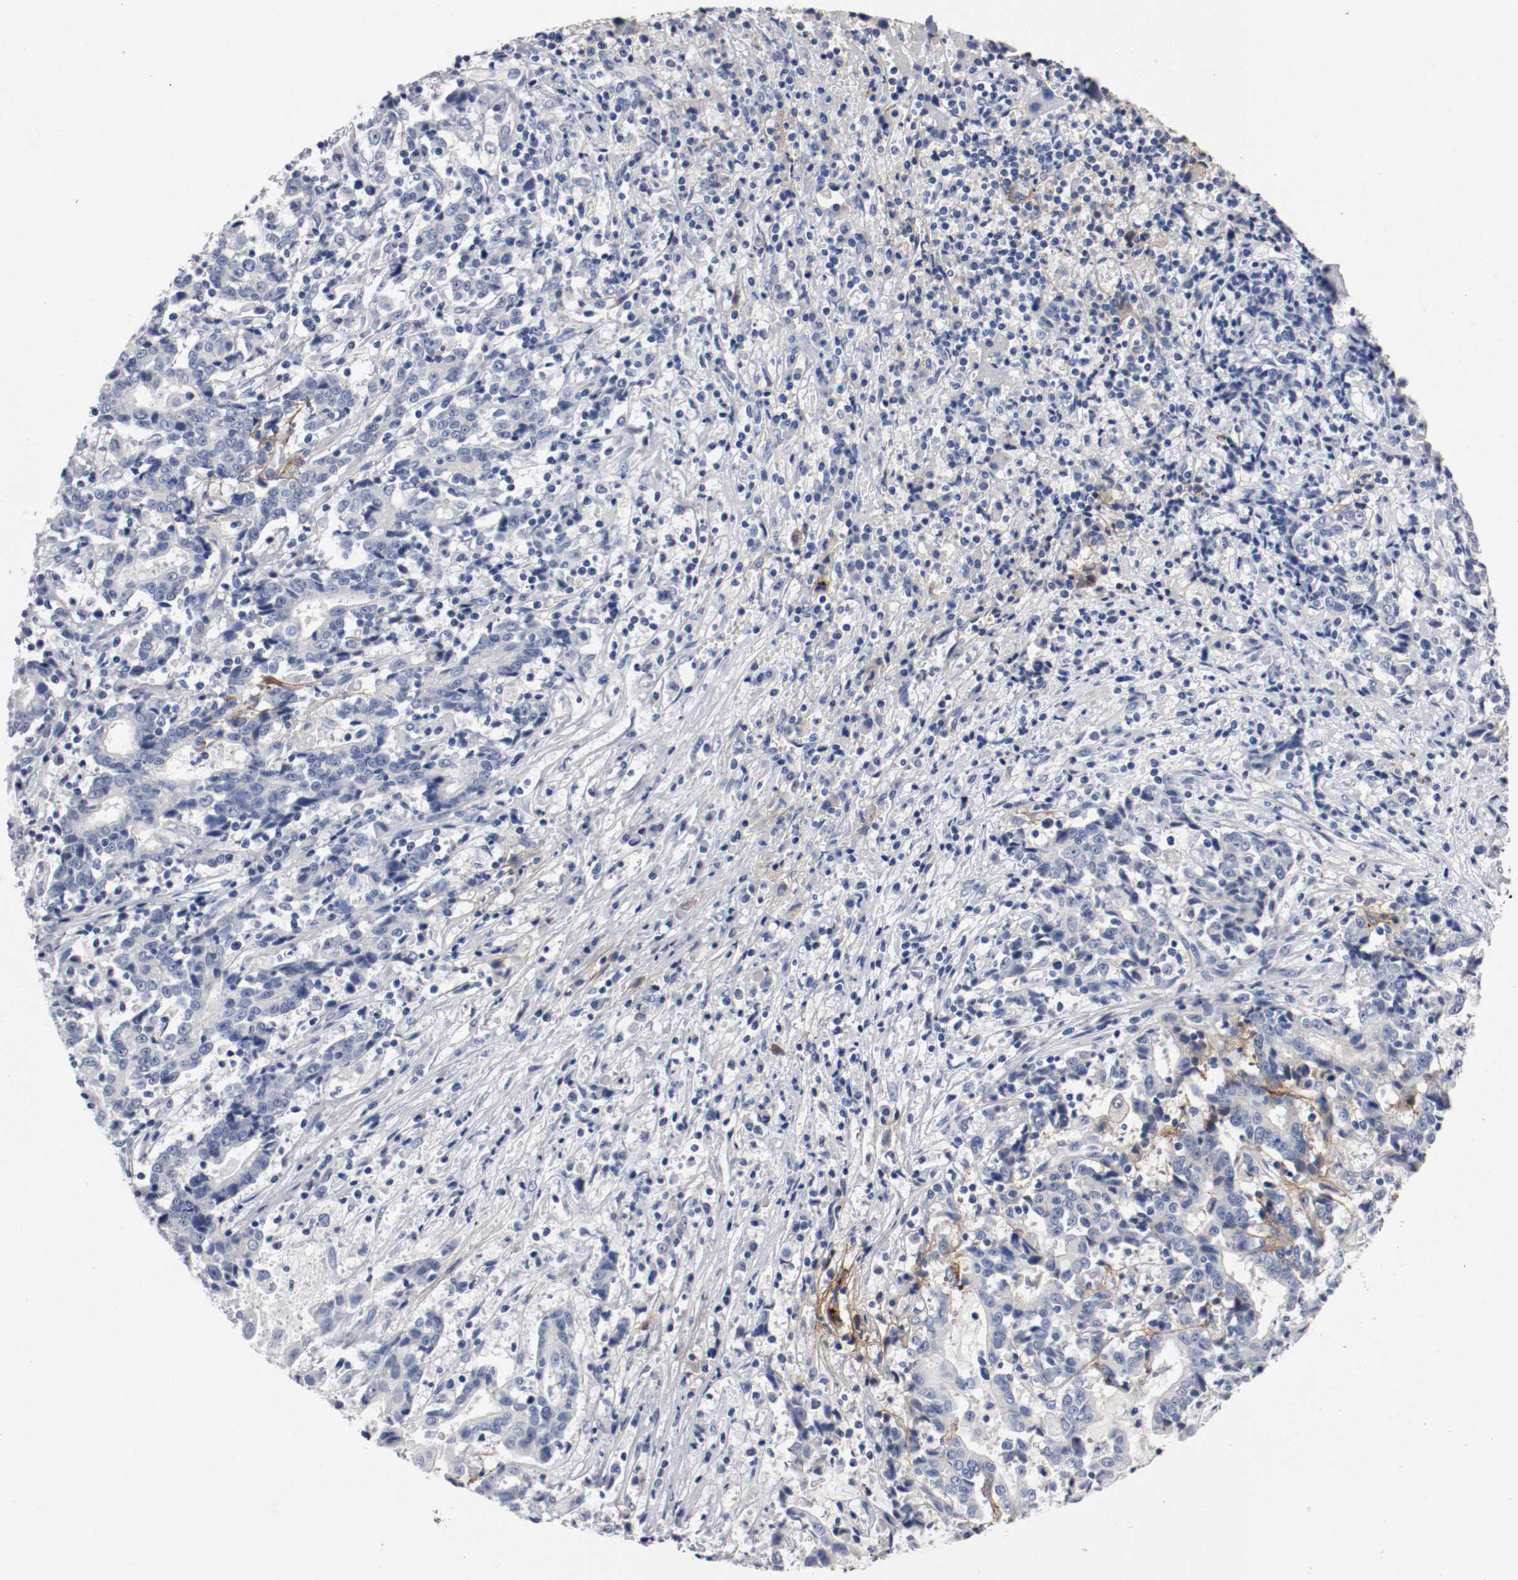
{"staining": {"intensity": "weak", "quantity": "<25%", "location": "cytoplasmic/membranous"}, "tissue": "liver cancer", "cell_type": "Tumor cells", "image_type": "cancer", "snomed": [{"axis": "morphology", "description": "Cholangiocarcinoma"}, {"axis": "topography", "description": "Liver"}], "caption": "A high-resolution image shows IHC staining of cholangiocarcinoma (liver), which exhibits no significant staining in tumor cells.", "gene": "TNC", "patient": {"sex": "male", "age": 57}}